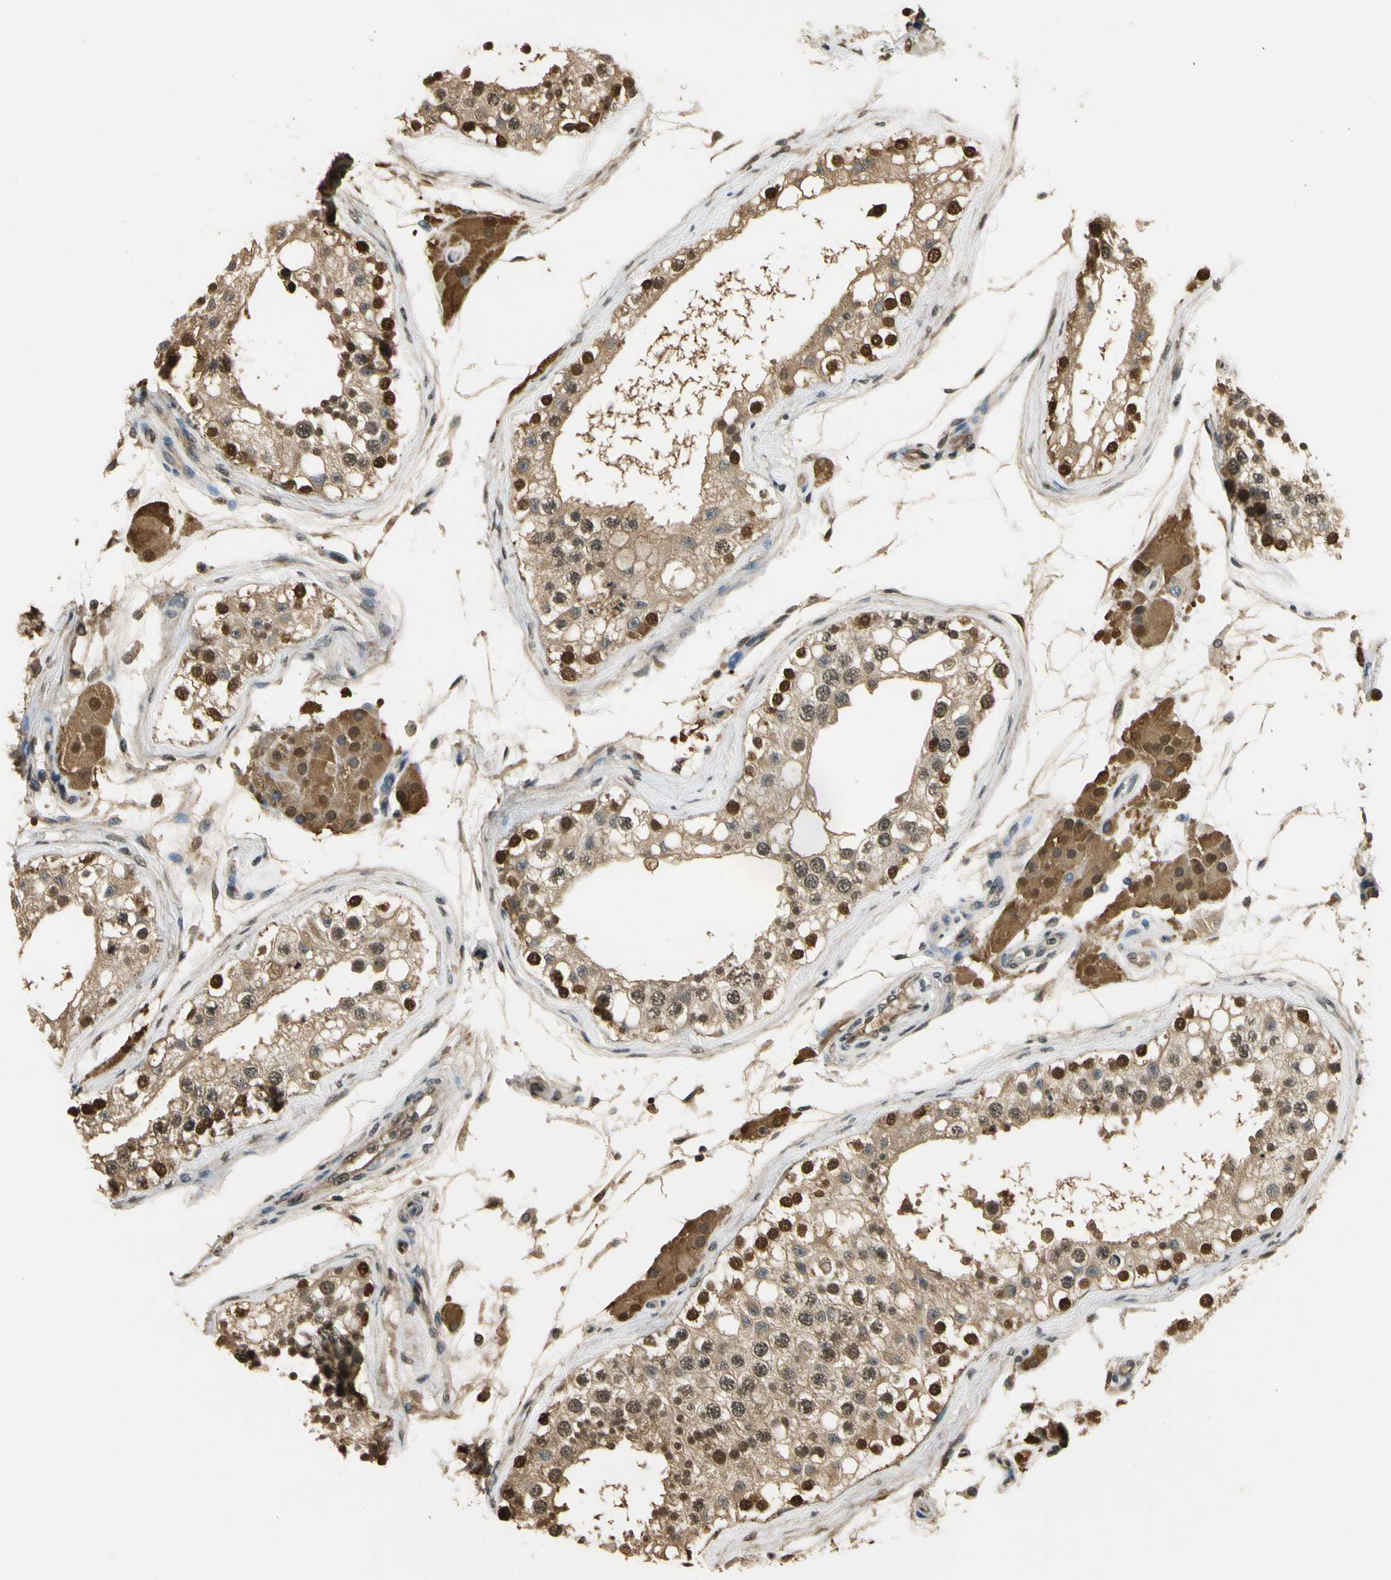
{"staining": {"intensity": "strong", "quantity": "25%-75%", "location": "cytoplasmic/membranous,nuclear"}, "tissue": "testis", "cell_type": "Cells in seminiferous ducts", "image_type": "normal", "snomed": [{"axis": "morphology", "description": "Normal tissue, NOS"}, {"axis": "topography", "description": "Testis"}], "caption": "Immunohistochemistry (IHC) (DAB (3,3'-diaminobenzidine)) staining of normal human testis exhibits strong cytoplasmic/membranous,nuclear protein positivity in approximately 25%-75% of cells in seminiferous ducts.", "gene": "SOD1", "patient": {"sex": "male", "age": 68}}